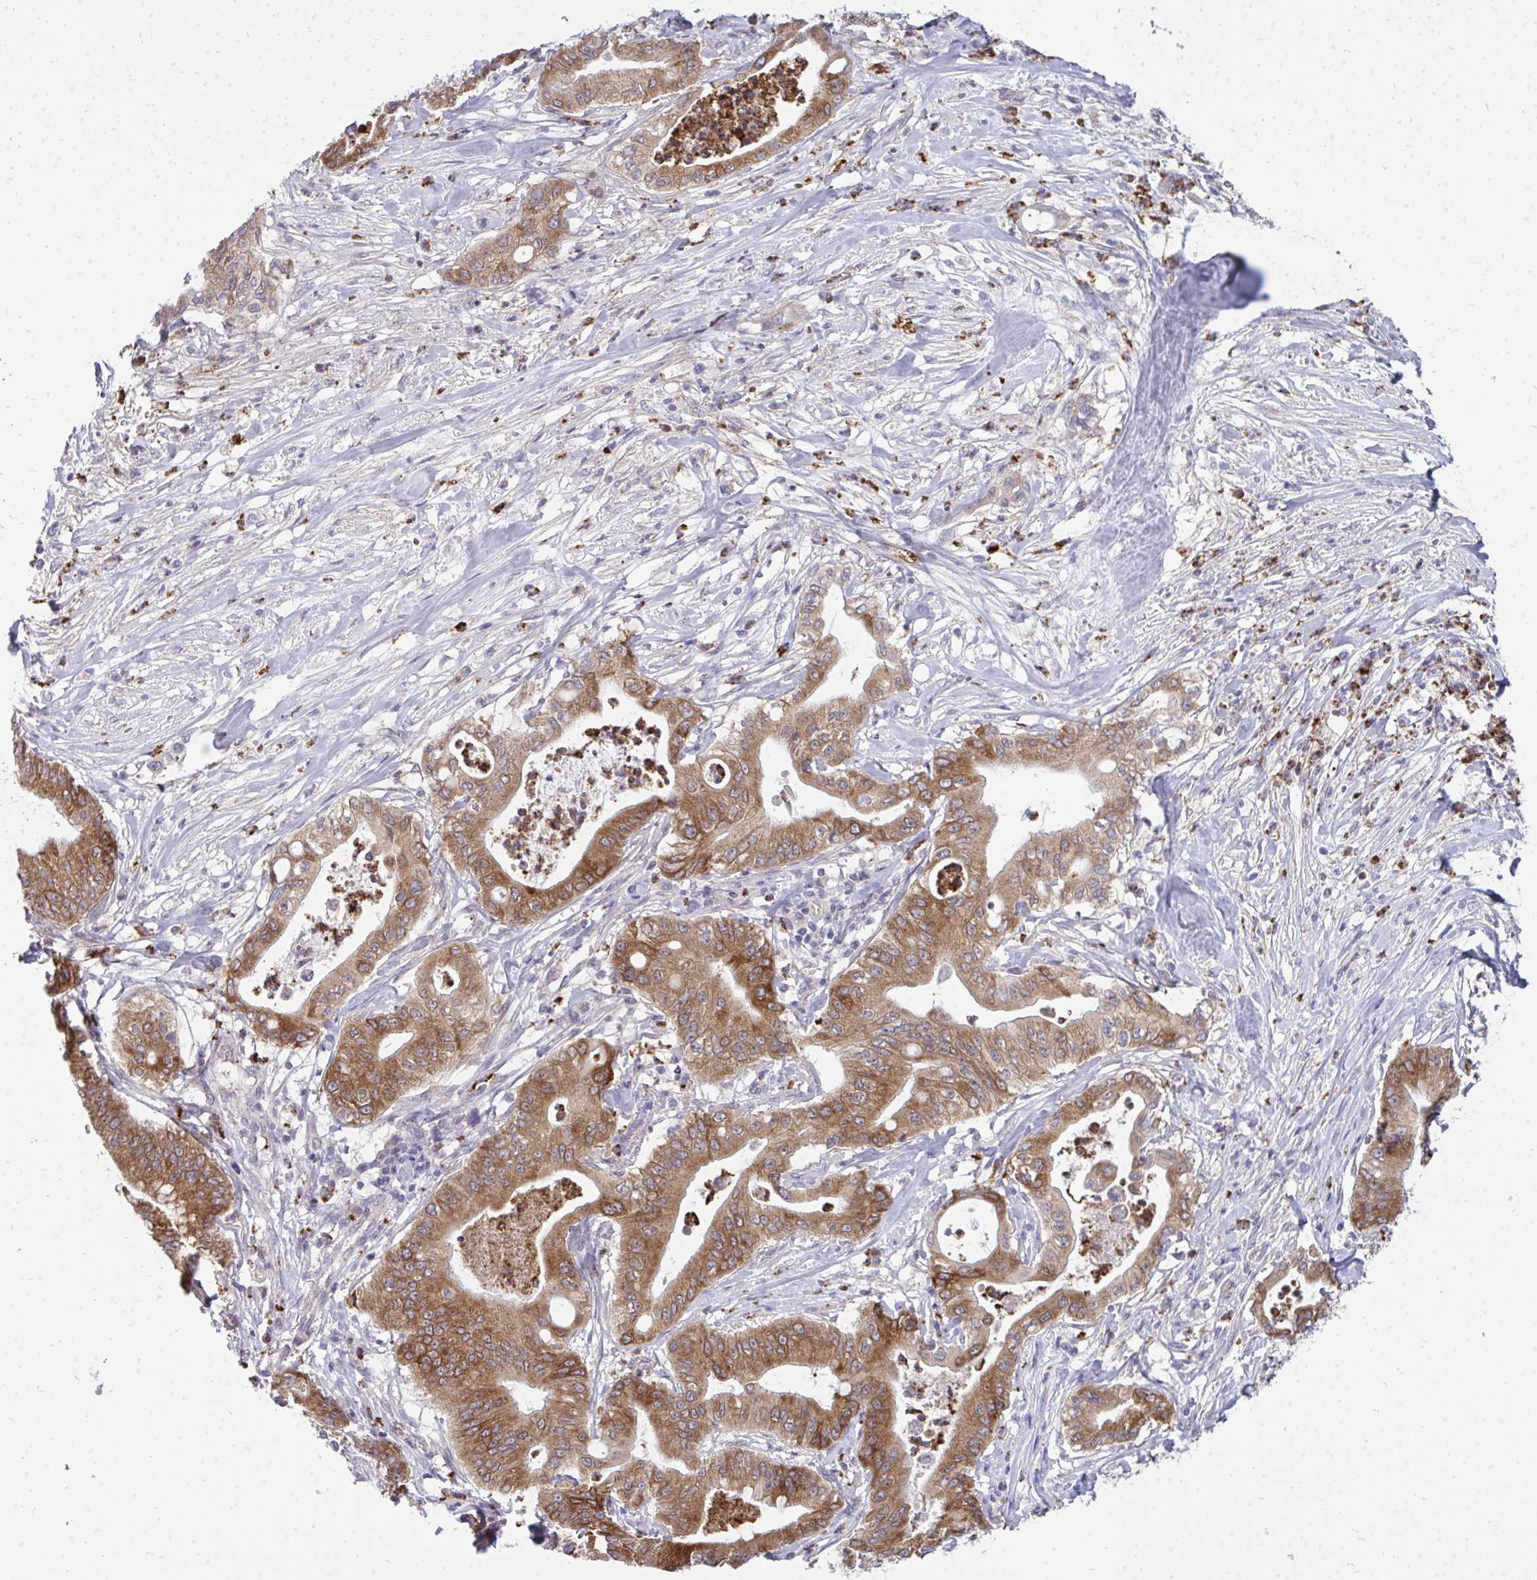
{"staining": {"intensity": "moderate", "quantity": ">75%", "location": "cytoplasmic/membranous"}, "tissue": "pancreatic cancer", "cell_type": "Tumor cells", "image_type": "cancer", "snomed": [{"axis": "morphology", "description": "Adenocarcinoma, NOS"}, {"axis": "topography", "description": "Pancreas"}], "caption": "Protein expression analysis of human pancreatic cancer reveals moderate cytoplasmic/membranous positivity in about >75% of tumor cells.", "gene": "ACSL5", "patient": {"sex": "male", "age": 71}}